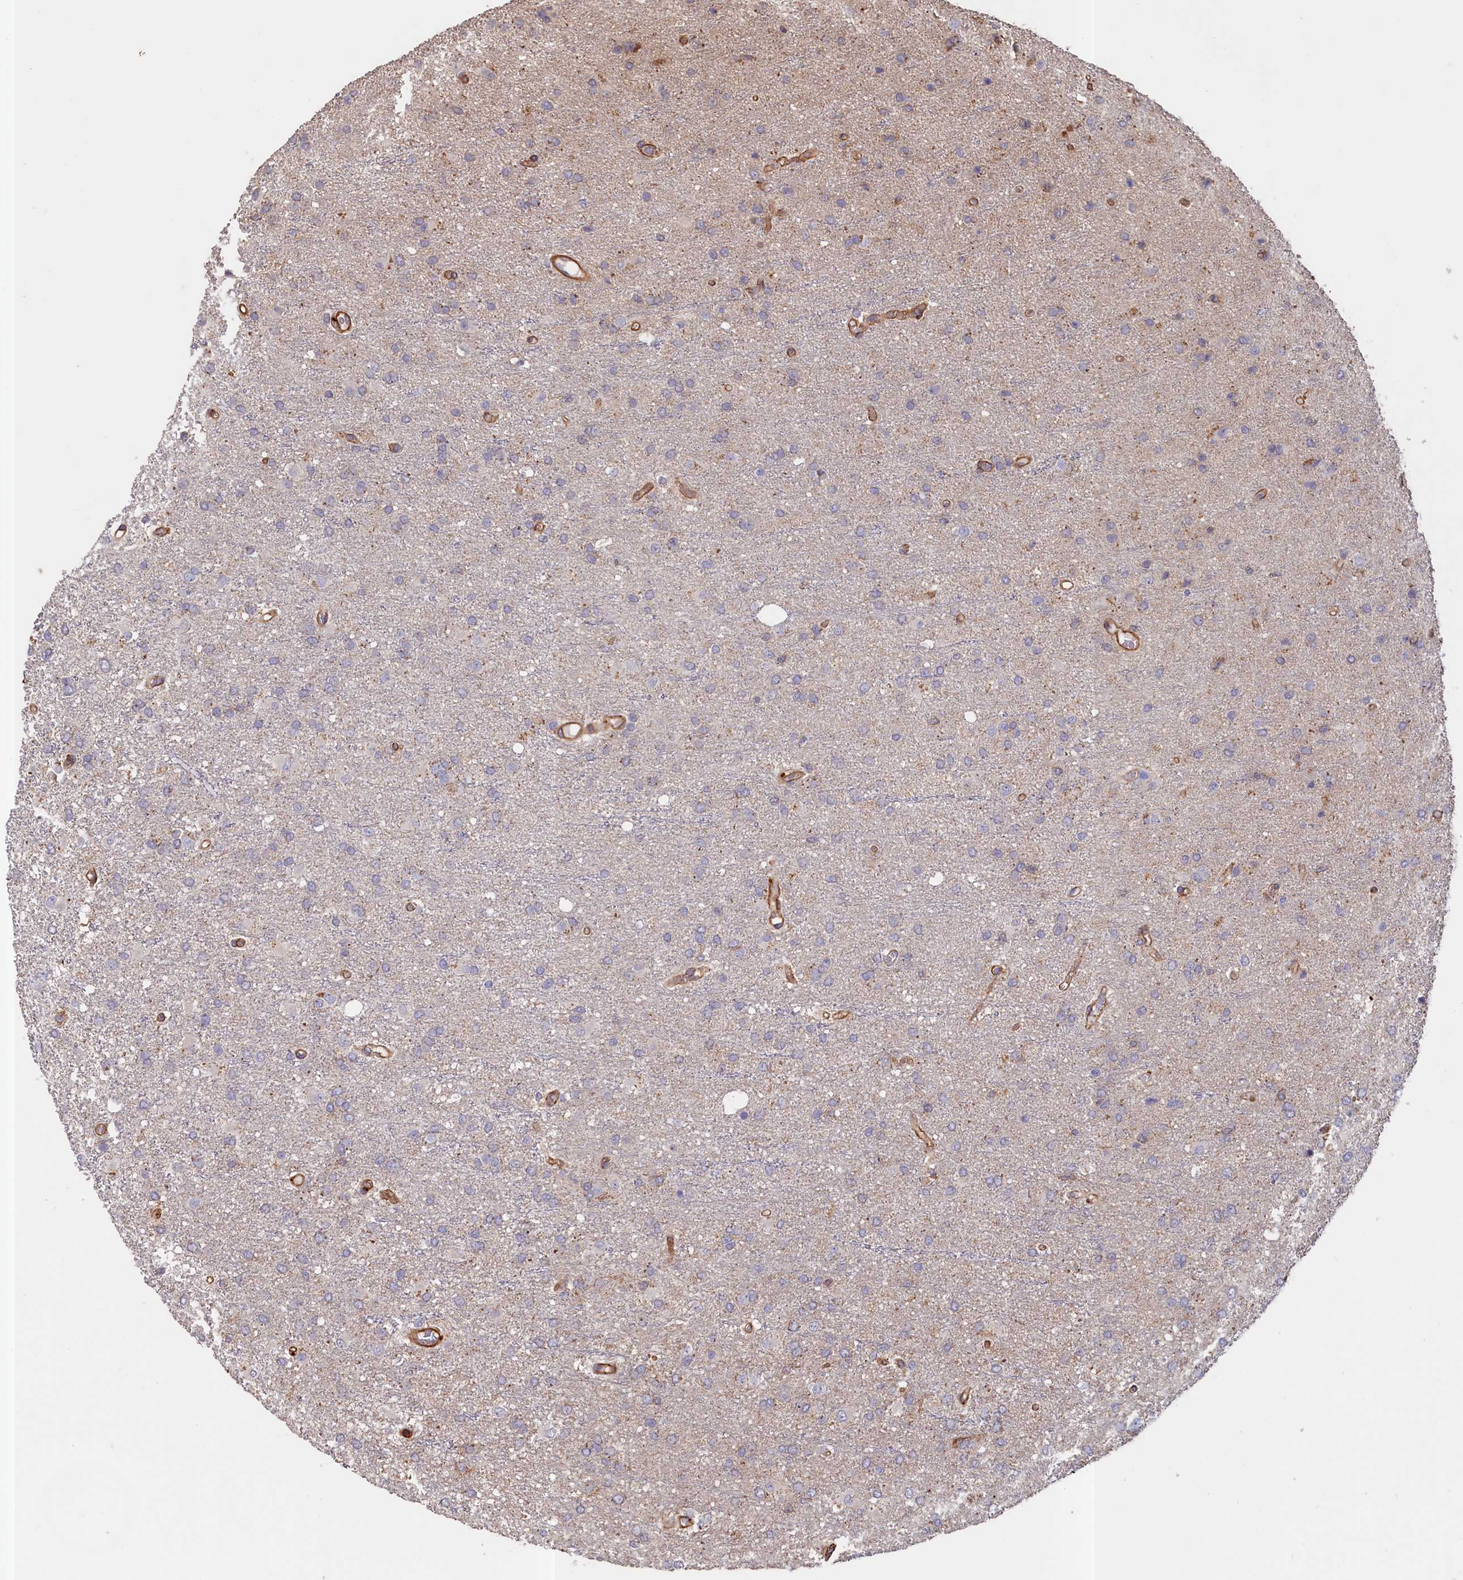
{"staining": {"intensity": "negative", "quantity": "none", "location": "none"}, "tissue": "glioma", "cell_type": "Tumor cells", "image_type": "cancer", "snomed": [{"axis": "morphology", "description": "Glioma, malignant, High grade"}, {"axis": "topography", "description": "Brain"}], "caption": "Histopathology image shows no protein positivity in tumor cells of malignant high-grade glioma tissue.", "gene": "ANKRD27", "patient": {"sex": "female", "age": 74}}